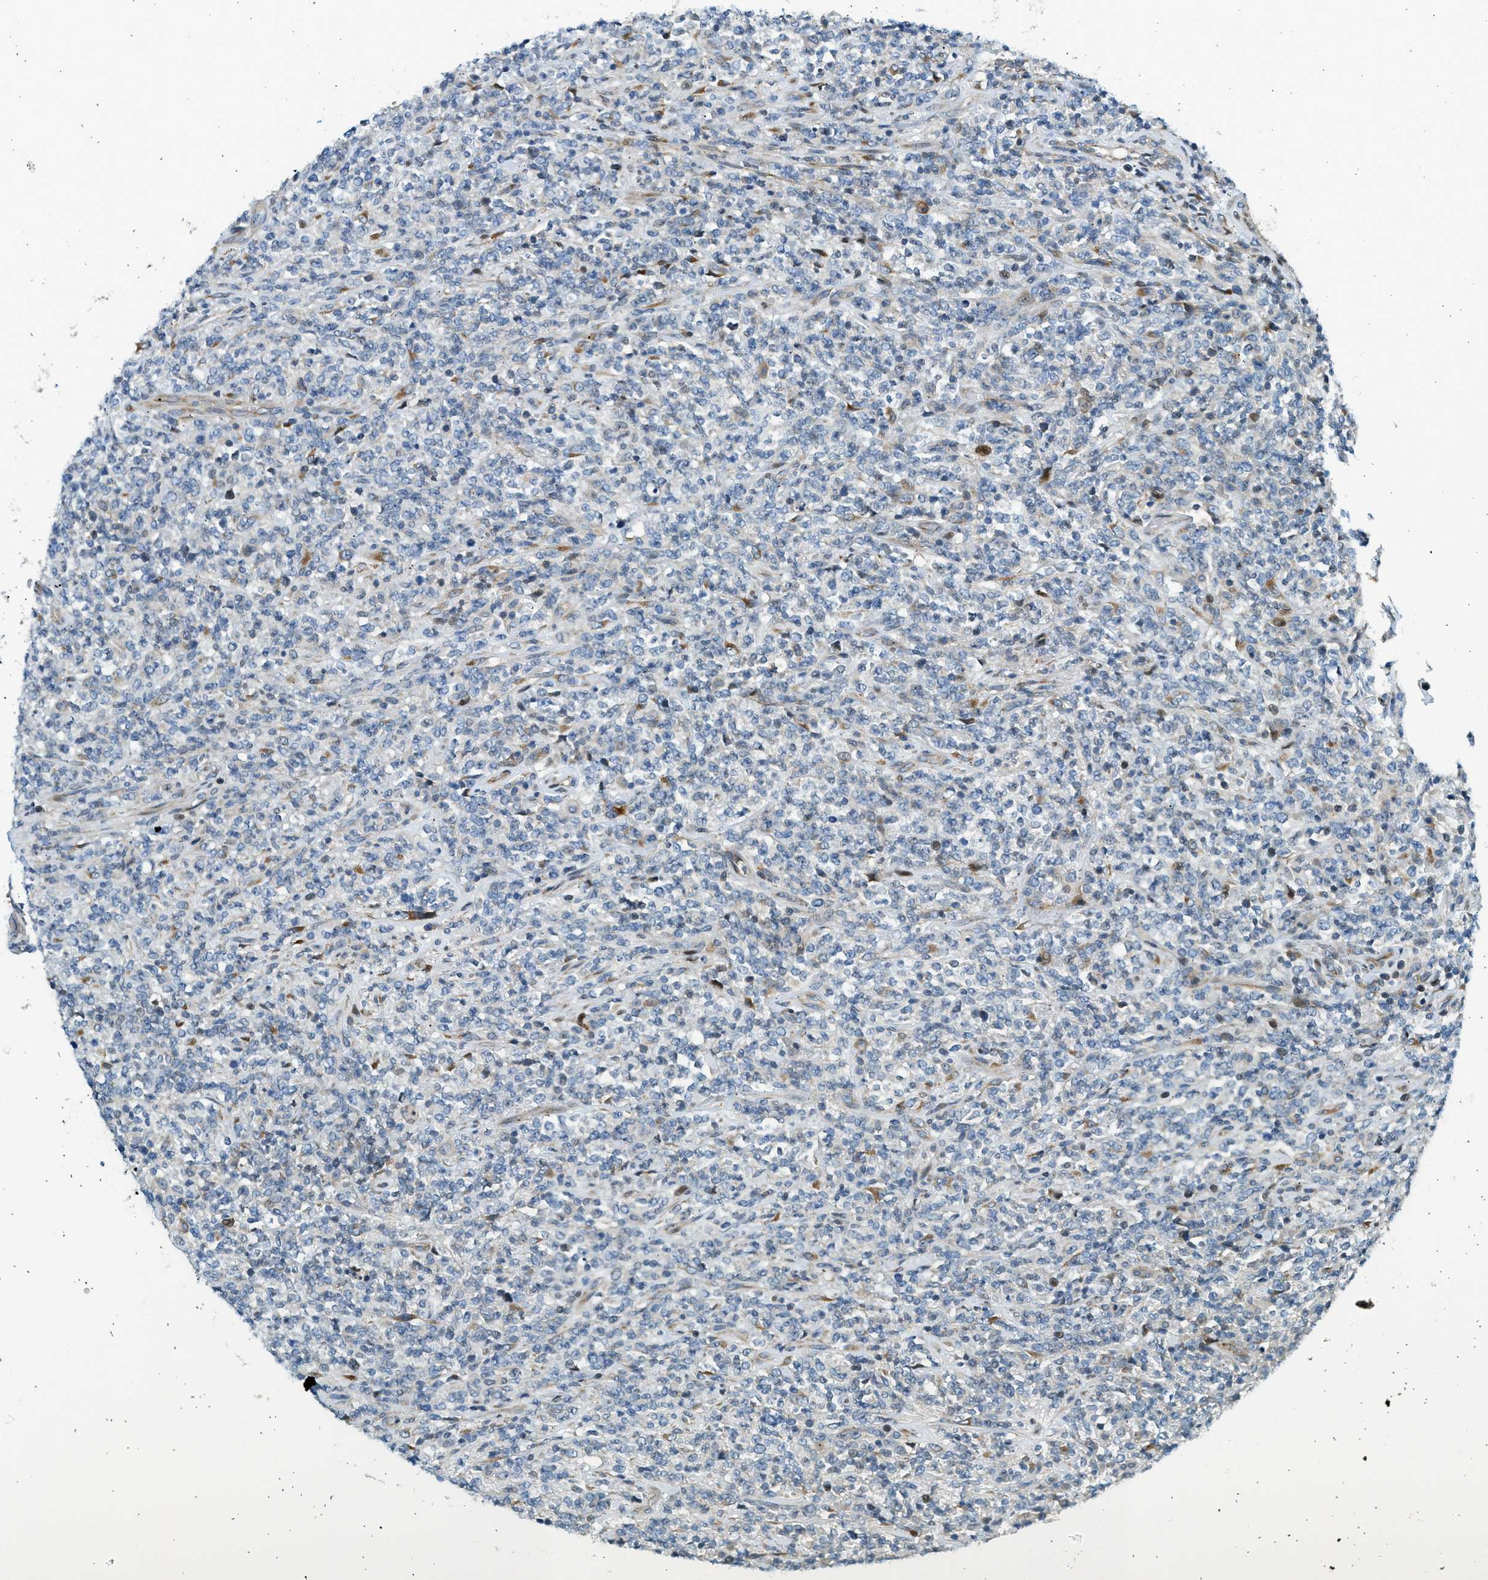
{"staining": {"intensity": "negative", "quantity": "none", "location": "none"}, "tissue": "lymphoma", "cell_type": "Tumor cells", "image_type": "cancer", "snomed": [{"axis": "morphology", "description": "Malignant lymphoma, non-Hodgkin's type, High grade"}, {"axis": "topography", "description": "Soft tissue"}], "caption": "Immunohistochemistry histopathology image of human high-grade malignant lymphoma, non-Hodgkin's type stained for a protein (brown), which reveals no positivity in tumor cells.", "gene": "NRSN2", "patient": {"sex": "male", "age": 18}}